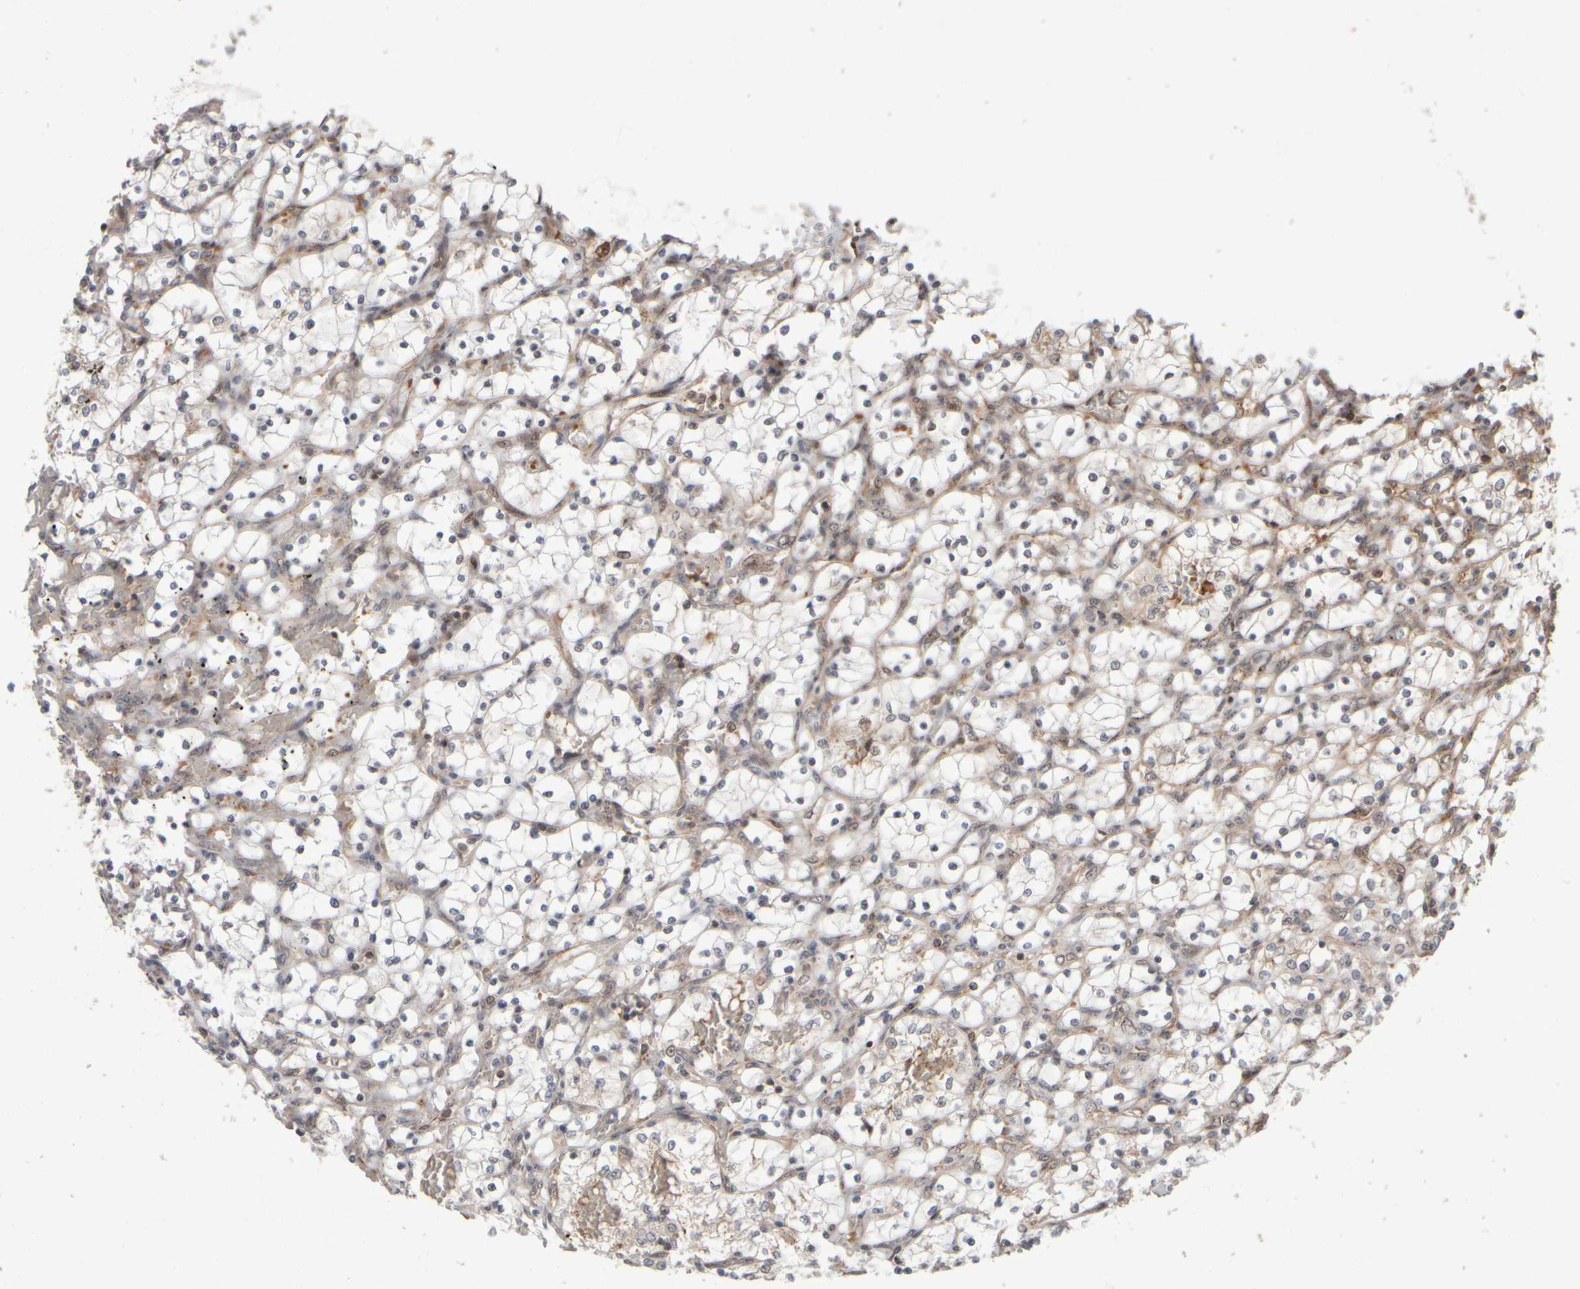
{"staining": {"intensity": "weak", "quantity": "<25%", "location": "cytoplasmic/membranous"}, "tissue": "renal cancer", "cell_type": "Tumor cells", "image_type": "cancer", "snomed": [{"axis": "morphology", "description": "Adenocarcinoma, NOS"}, {"axis": "topography", "description": "Kidney"}], "caption": "This is a histopathology image of immunohistochemistry (IHC) staining of adenocarcinoma (renal), which shows no staining in tumor cells. (Brightfield microscopy of DAB (3,3'-diaminobenzidine) IHC at high magnification).", "gene": "ABHD11", "patient": {"sex": "female", "age": 69}}